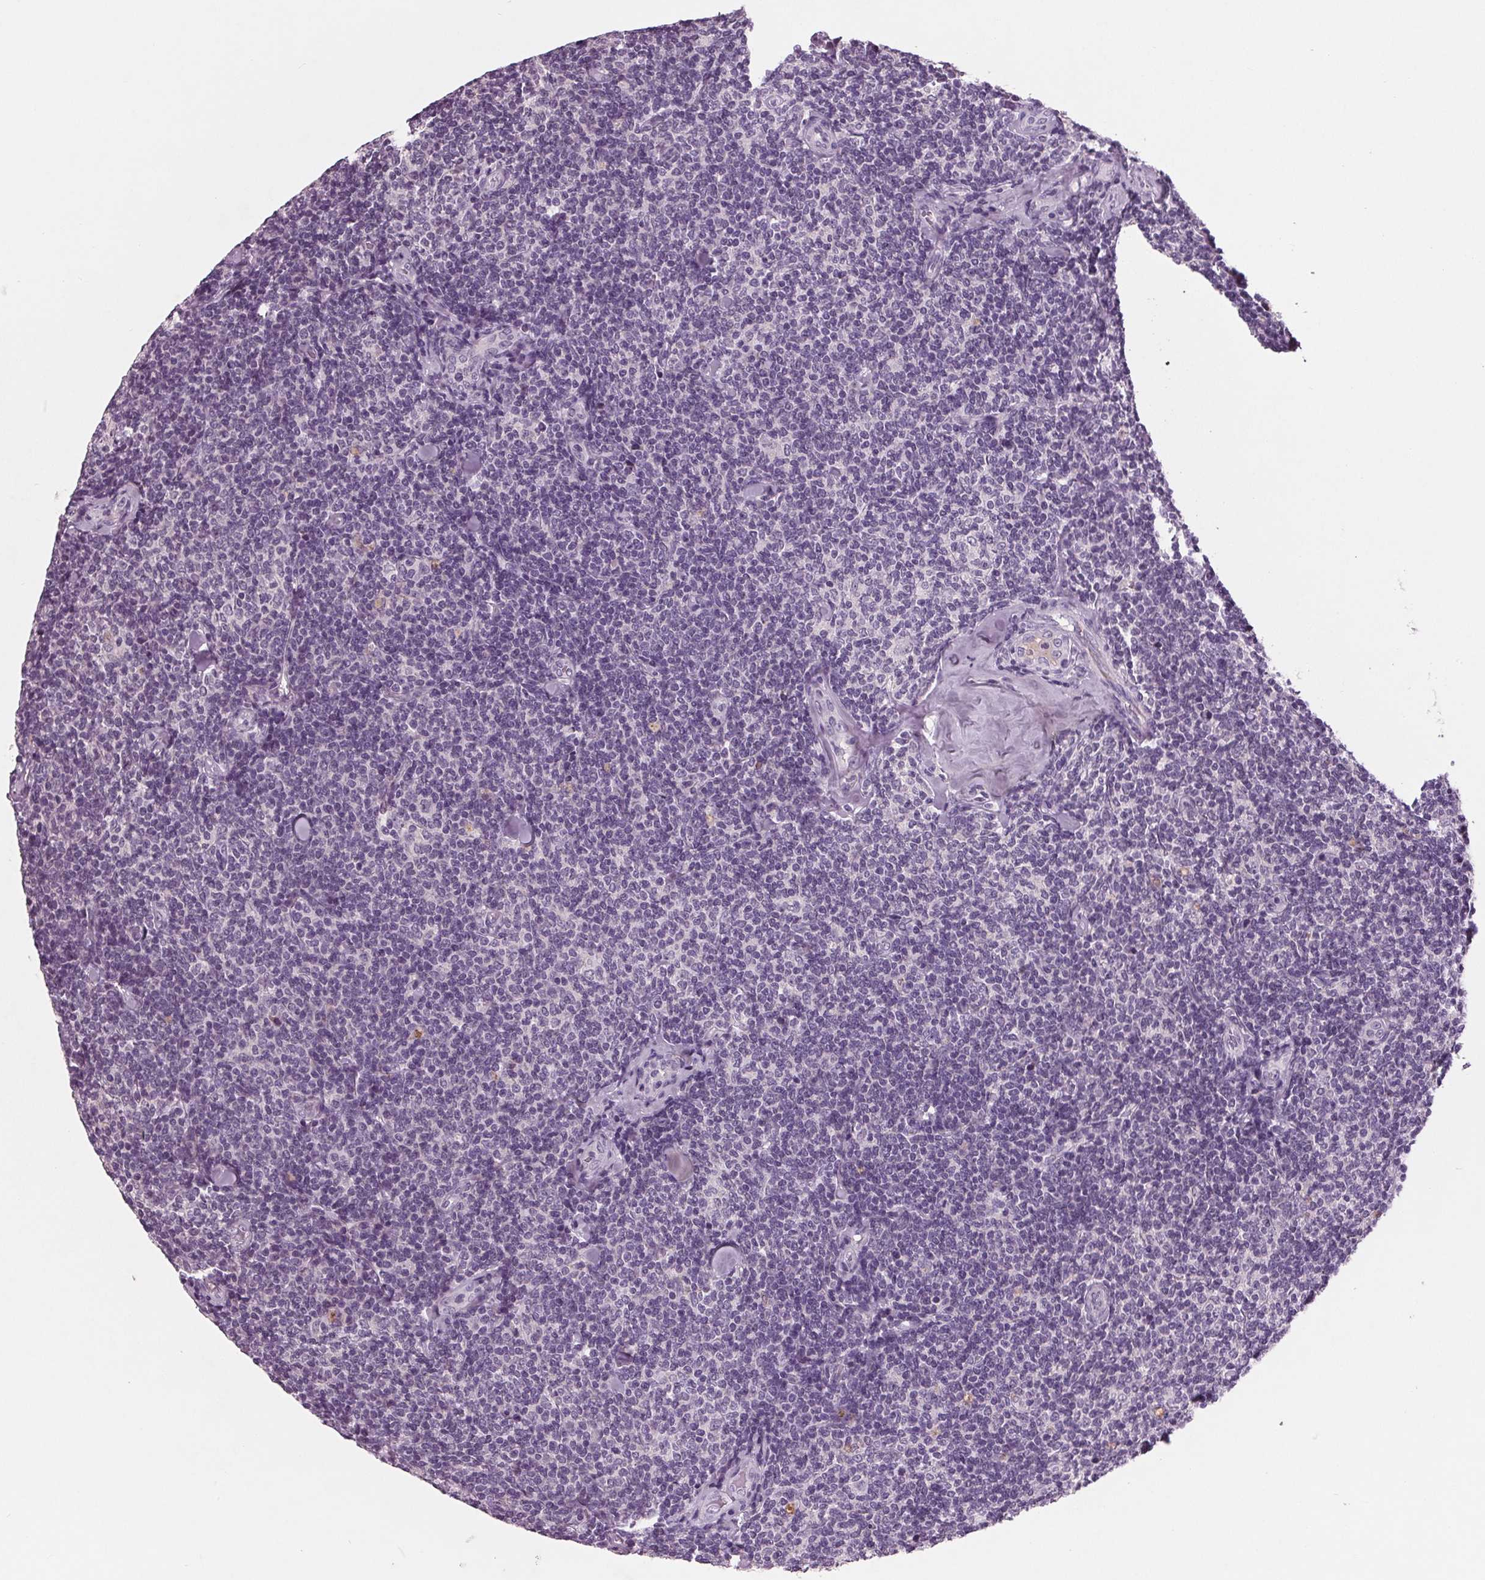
{"staining": {"intensity": "negative", "quantity": "none", "location": "none"}, "tissue": "lymphoma", "cell_type": "Tumor cells", "image_type": "cancer", "snomed": [{"axis": "morphology", "description": "Malignant lymphoma, non-Hodgkin's type, Low grade"}, {"axis": "topography", "description": "Lymph node"}], "caption": "Photomicrograph shows no significant protein positivity in tumor cells of low-grade malignant lymphoma, non-Hodgkin's type.", "gene": "C6", "patient": {"sex": "female", "age": 56}}